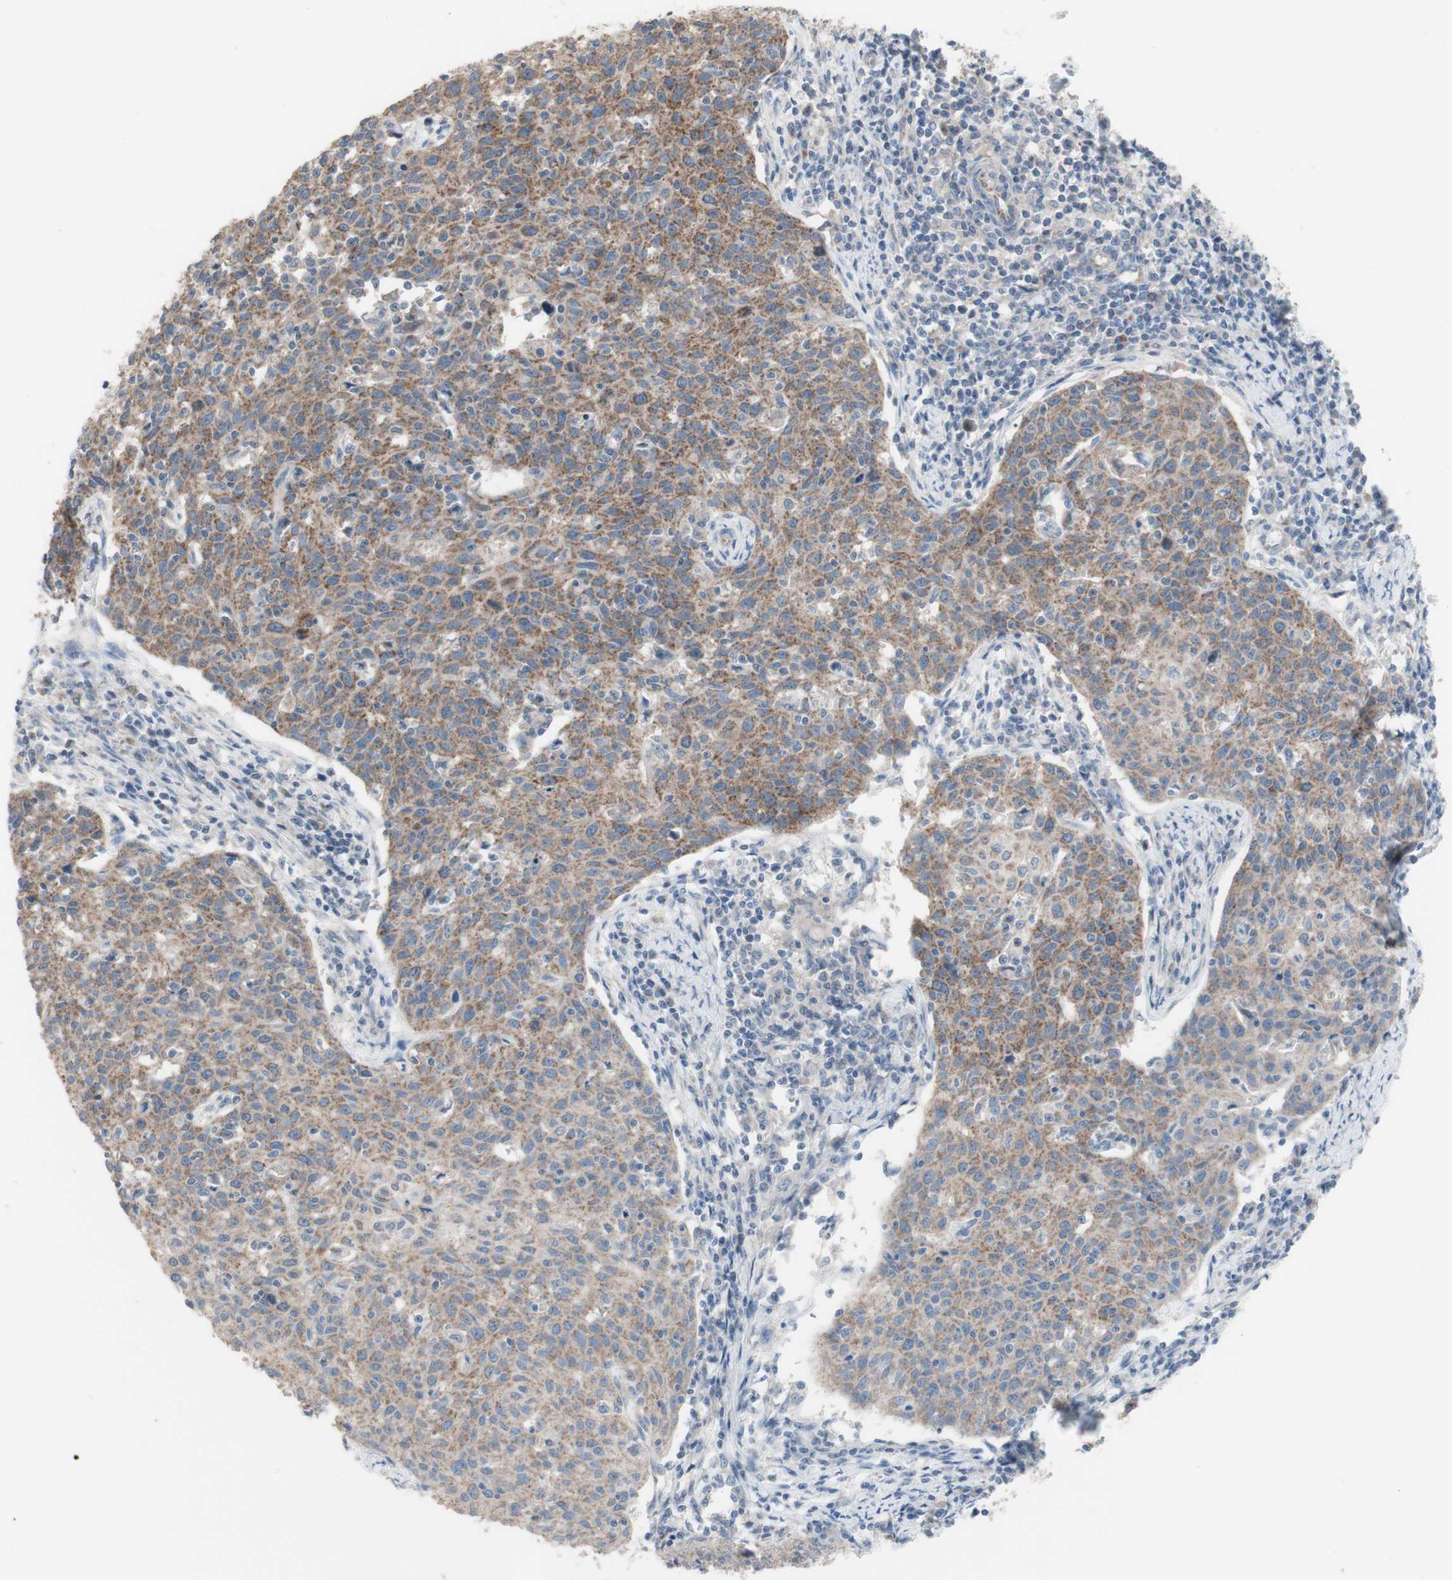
{"staining": {"intensity": "moderate", "quantity": "25%-75%", "location": "cytoplasmic/membranous"}, "tissue": "cervical cancer", "cell_type": "Tumor cells", "image_type": "cancer", "snomed": [{"axis": "morphology", "description": "Squamous cell carcinoma, NOS"}, {"axis": "topography", "description": "Cervix"}], "caption": "Moderate cytoplasmic/membranous staining for a protein is seen in about 25%-75% of tumor cells of cervical cancer (squamous cell carcinoma) using immunohistochemistry.", "gene": "C3orf52", "patient": {"sex": "female", "age": 38}}